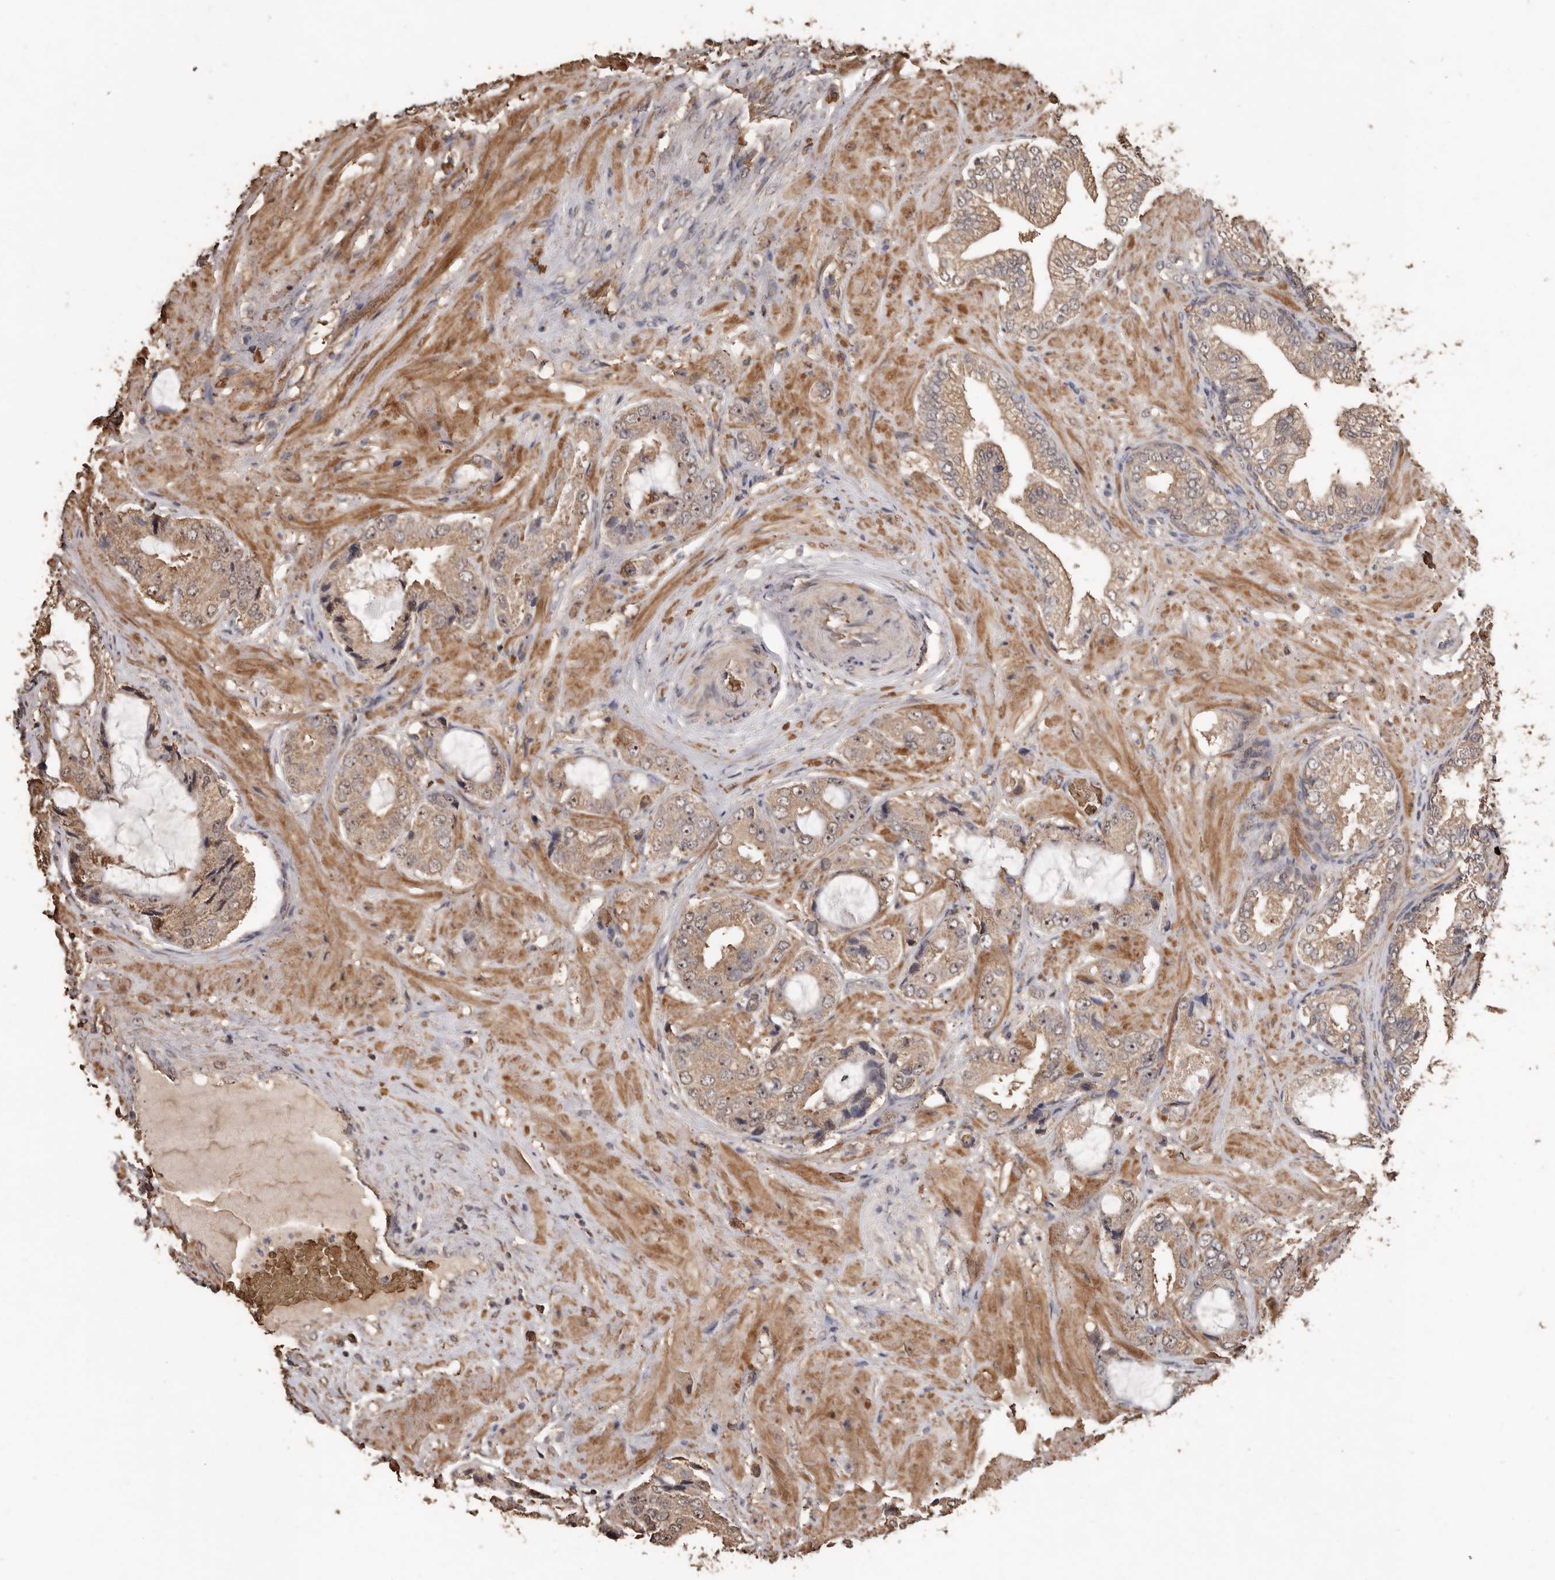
{"staining": {"intensity": "weak", "quantity": "25%-75%", "location": "cytoplasmic/membranous"}, "tissue": "prostate cancer", "cell_type": "Tumor cells", "image_type": "cancer", "snomed": [{"axis": "morphology", "description": "Adenocarcinoma, High grade"}, {"axis": "topography", "description": "Prostate"}], "caption": "DAB (3,3'-diaminobenzidine) immunohistochemical staining of prostate high-grade adenocarcinoma demonstrates weak cytoplasmic/membranous protein expression in approximately 25%-75% of tumor cells. (brown staining indicates protein expression, while blue staining denotes nuclei).", "gene": "GRAMD2A", "patient": {"sex": "male", "age": 59}}